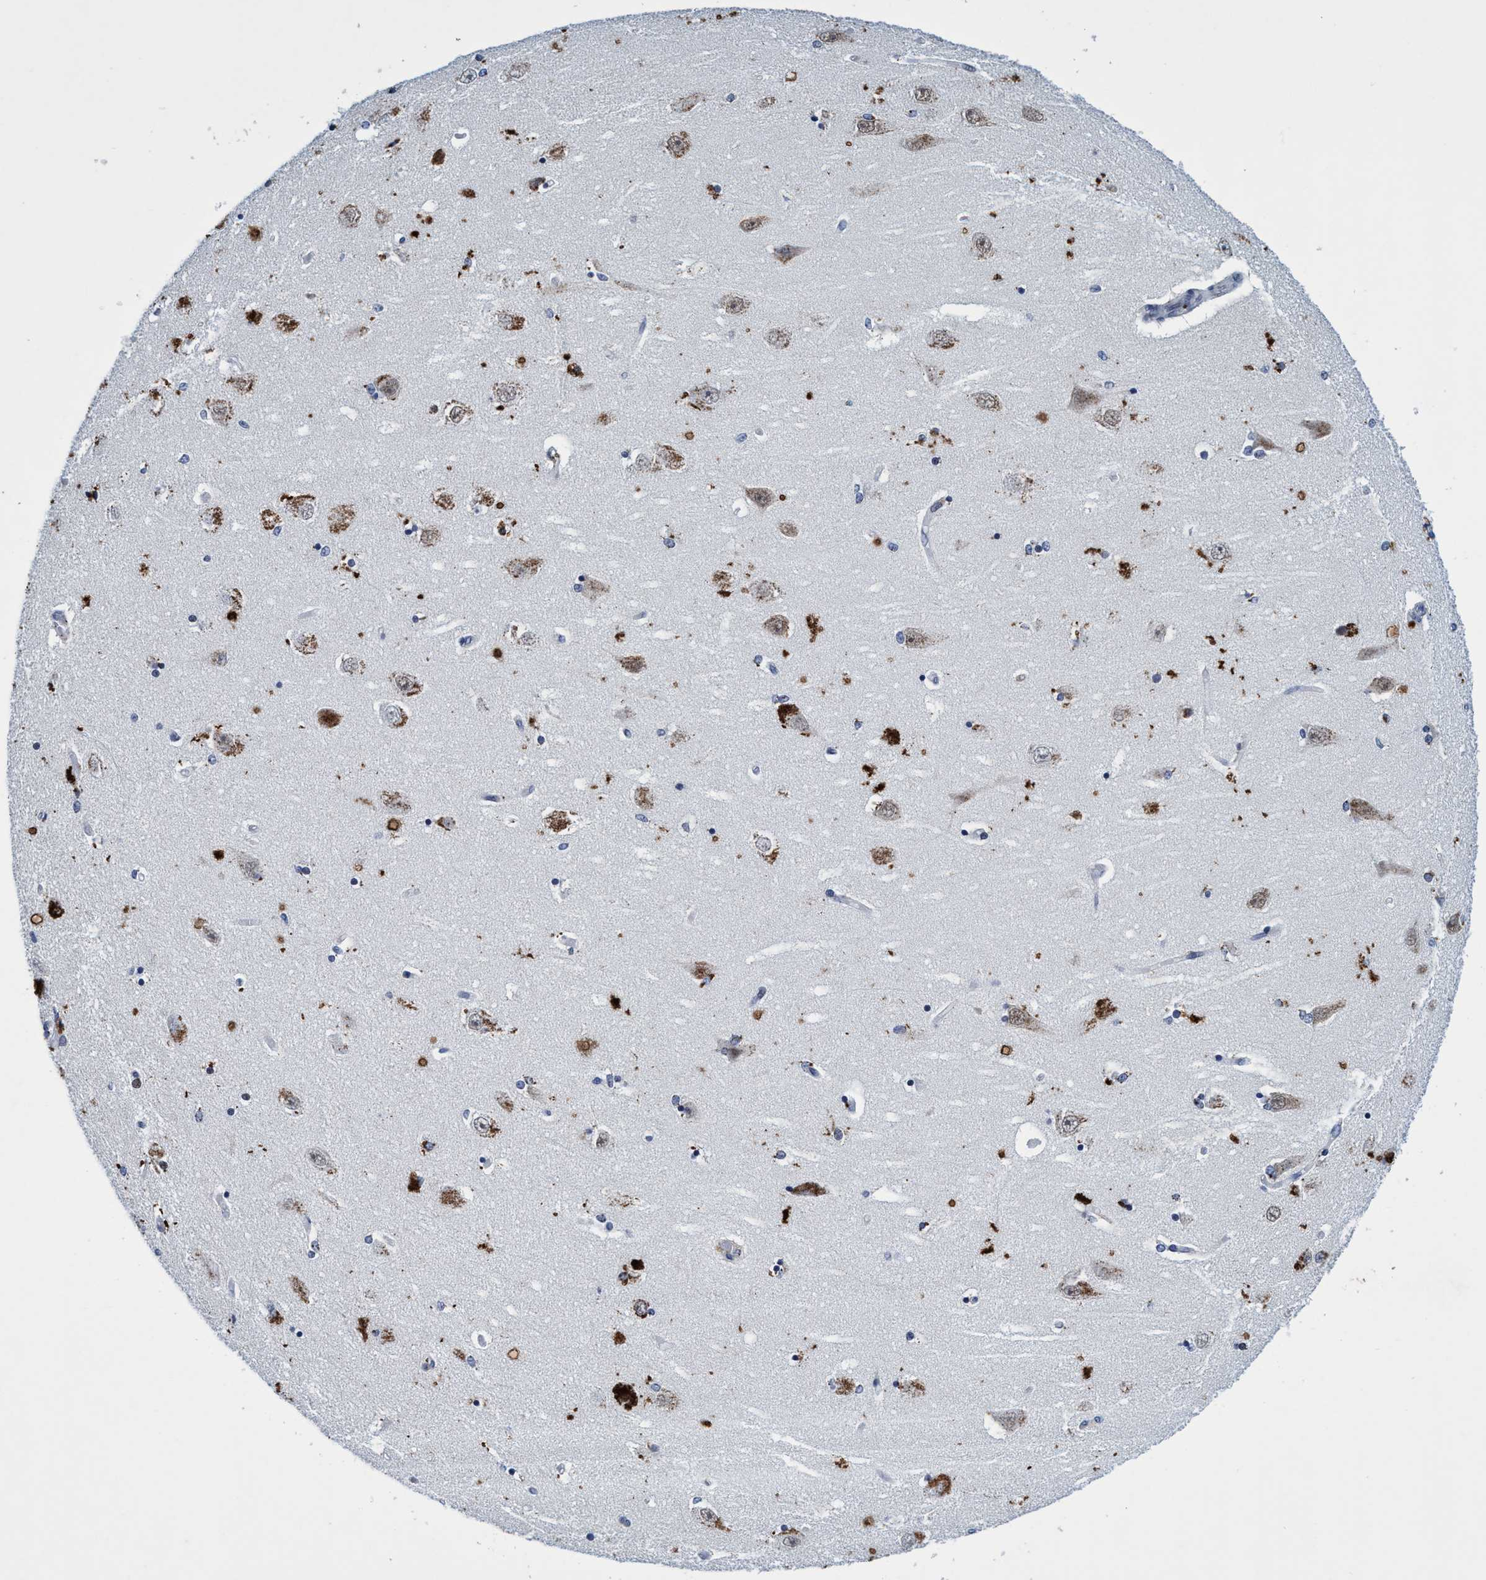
{"staining": {"intensity": "moderate", "quantity": "25%-75%", "location": "cytoplasmic/membranous"}, "tissue": "hippocampus", "cell_type": "Glial cells", "image_type": "normal", "snomed": [{"axis": "morphology", "description": "Normal tissue, NOS"}, {"axis": "topography", "description": "Hippocampus"}], "caption": "A micrograph of human hippocampus stained for a protein shows moderate cytoplasmic/membranous brown staining in glial cells. Using DAB (3,3'-diaminobenzidine) (brown) and hematoxylin (blue) stains, captured at high magnification using brightfield microscopy.", "gene": "GRB14", "patient": {"sex": "female", "age": 54}}